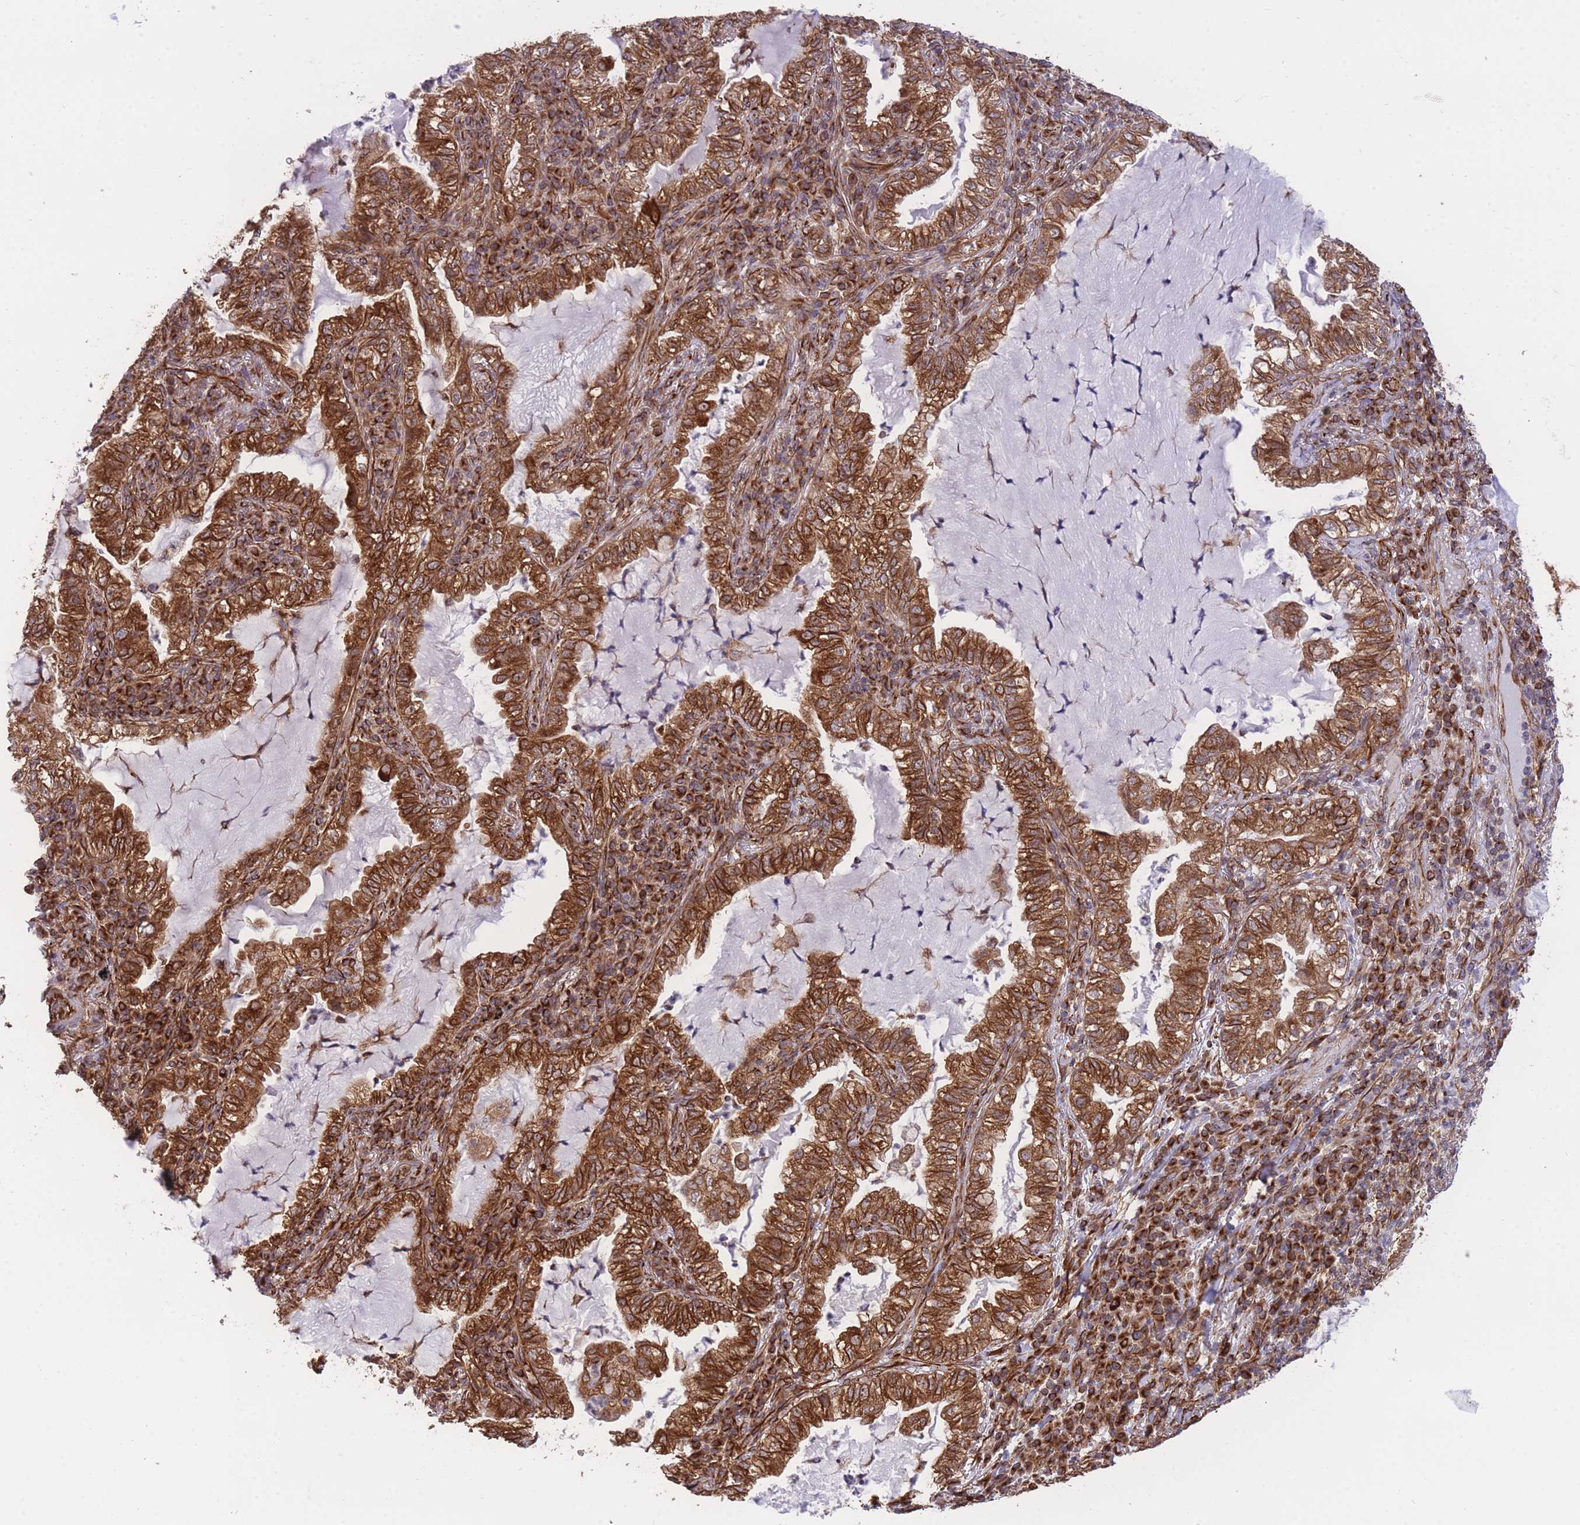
{"staining": {"intensity": "strong", "quantity": ">75%", "location": "cytoplasmic/membranous"}, "tissue": "lung cancer", "cell_type": "Tumor cells", "image_type": "cancer", "snomed": [{"axis": "morphology", "description": "Adenocarcinoma, NOS"}, {"axis": "topography", "description": "Lung"}], "caption": "Immunohistochemical staining of human adenocarcinoma (lung) reveals high levels of strong cytoplasmic/membranous protein expression in about >75% of tumor cells. (brown staining indicates protein expression, while blue staining denotes nuclei).", "gene": "EXOSC8", "patient": {"sex": "female", "age": 73}}